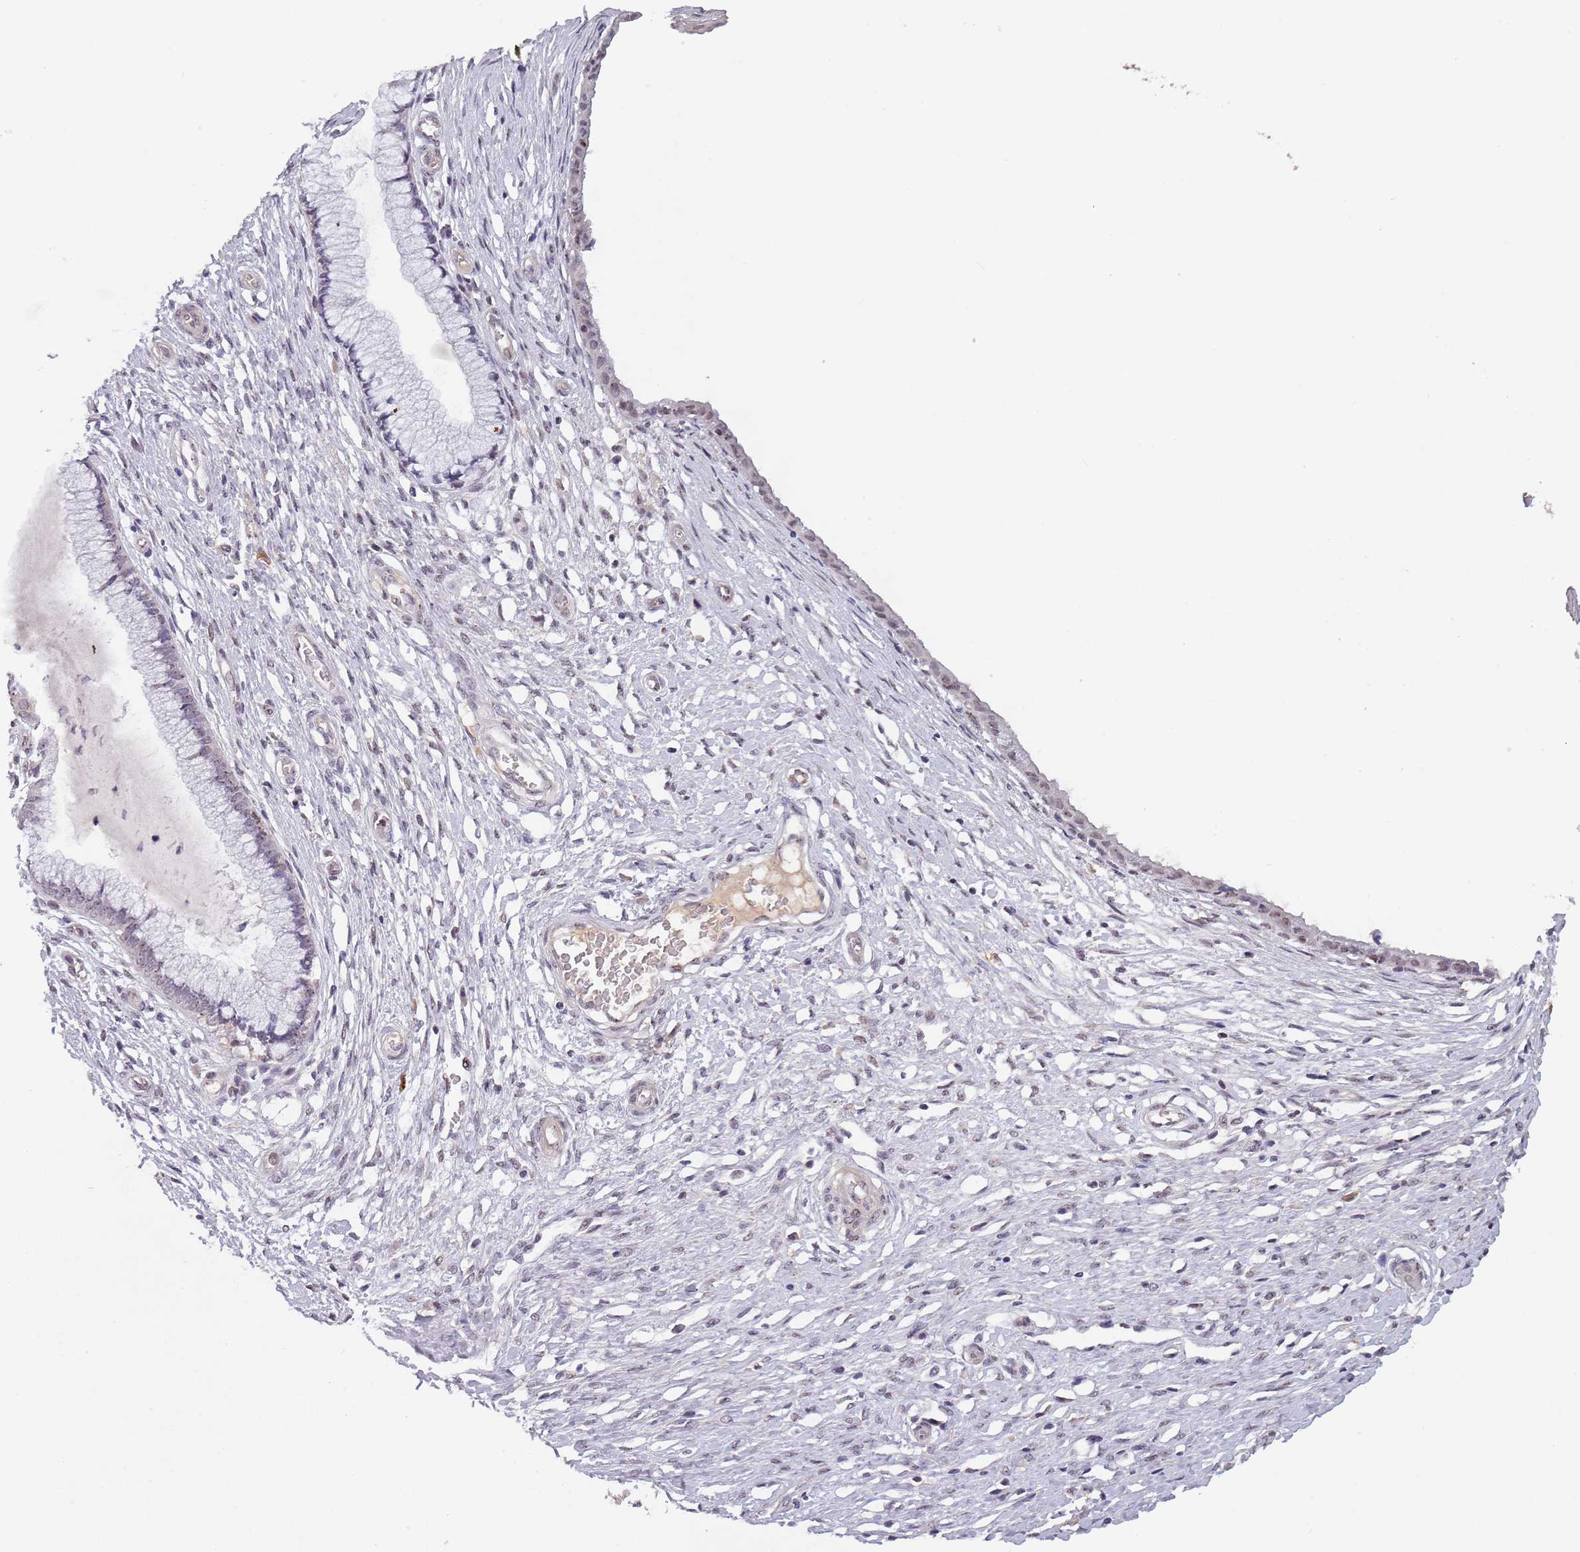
{"staining": {"intensity": "negative", "quantity": "none", "location": "none"}, "tissue": "cervix", "cell_type": "Glandular cells", "image_type": "normal", "snomed": [{"axis": "morphology", "description": "Normal tissue, NOS"}, {"axis": "topography", "description": "Cervix"}], "caption": "A high-resolution photomicrograph shows IHC staining of benign cervix, which reveals no significant positivity in glandular cells. (DAB IHC, high magnification).", "gene": "CIZ1", "patient": {"sex": "female", "age": 55}}